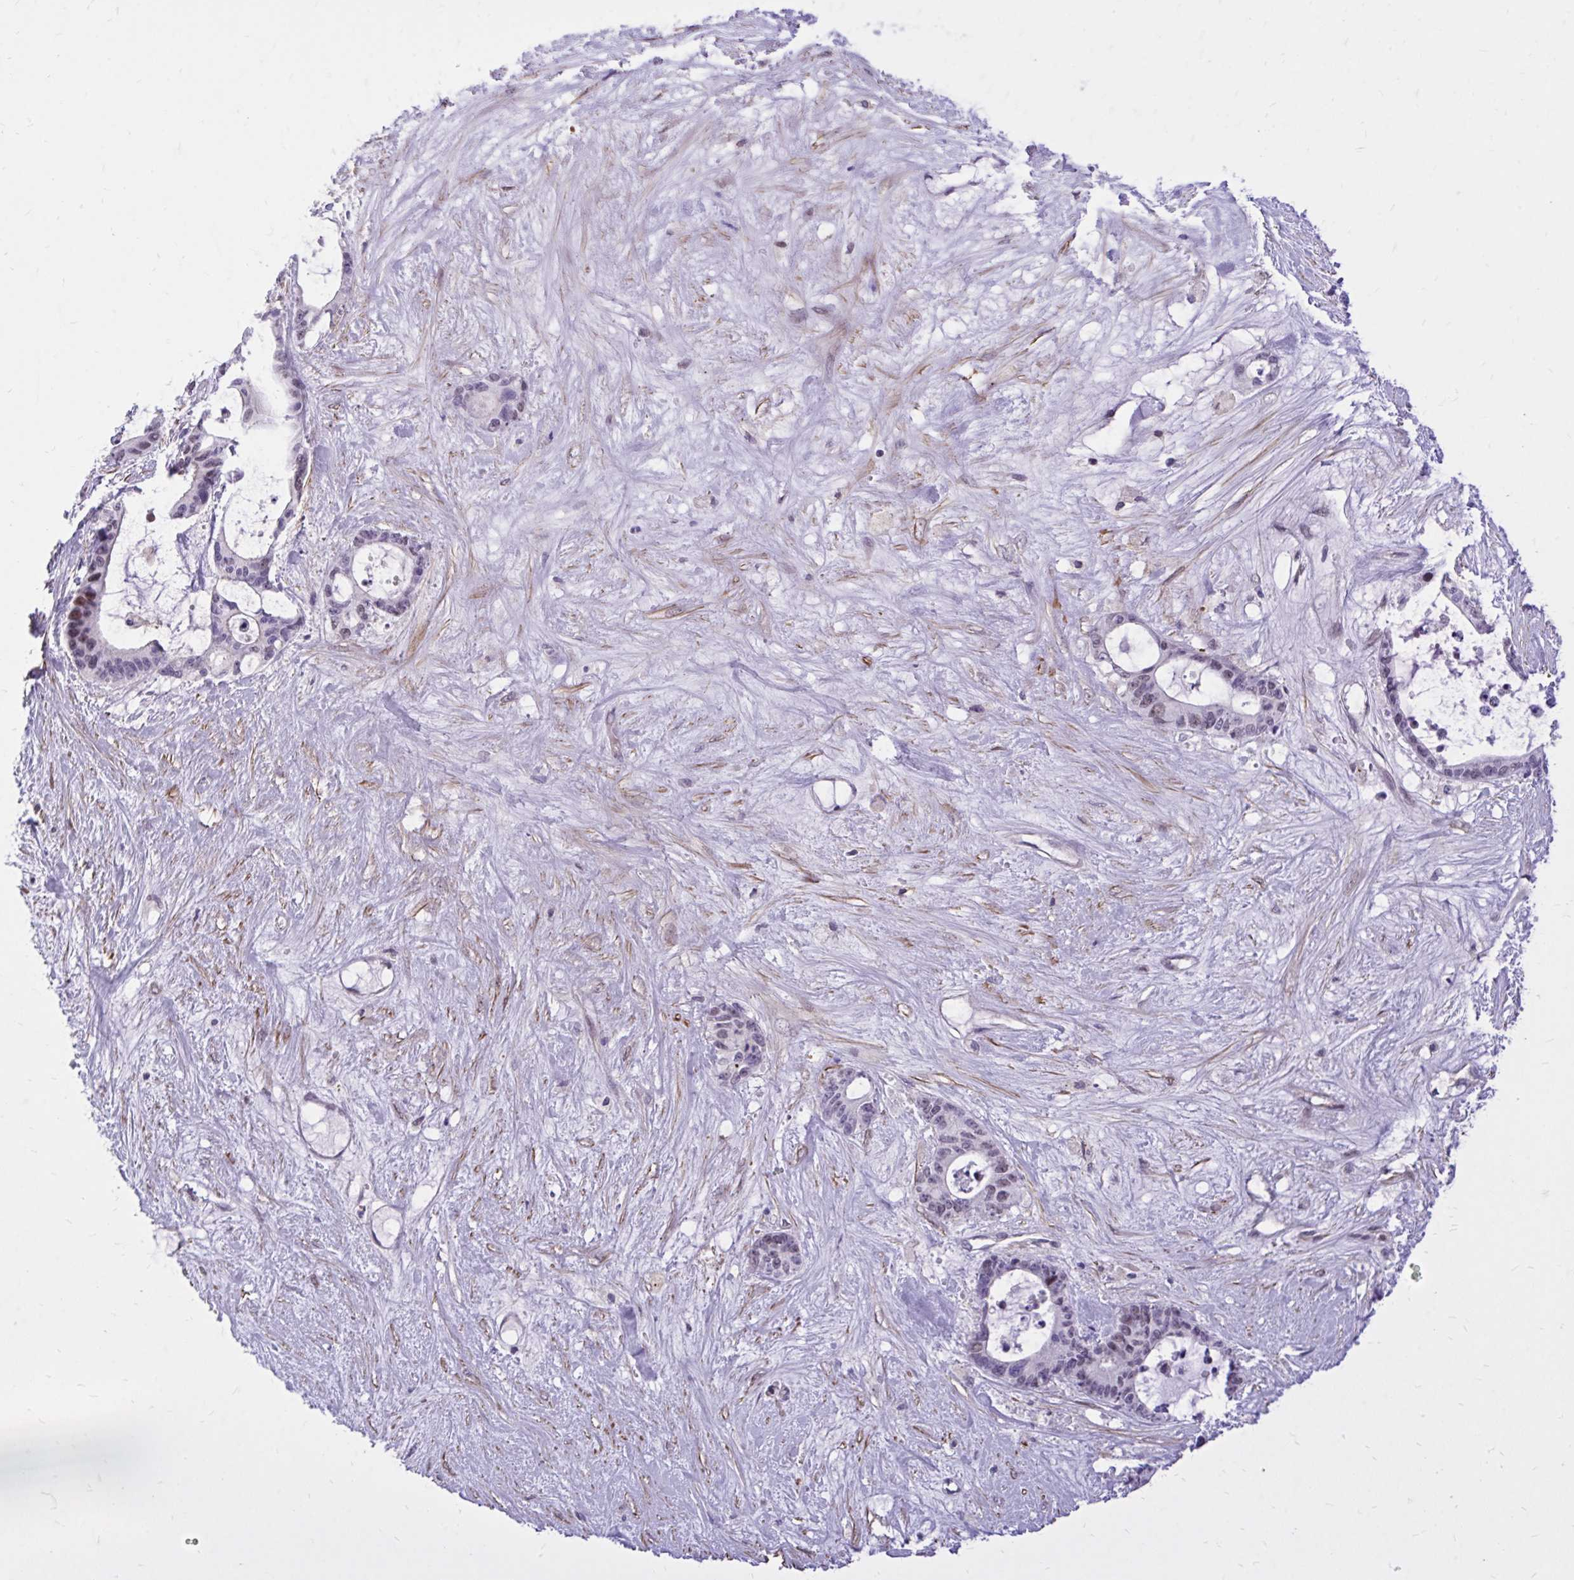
{"staining": {"intensity": "moderate", "quantity": "<25%", "location": "nuclear"}, "tissue": "liver cancer", "cell_type": "Tumor cells", "image_type": "cancer", "snomed": [{"axis": "morphology", "description": "Normal tissue, NOS"}, {"axis": "morphology", "description": "Cholangiocarcinoma"}, {"axis": "topography", "description": "Liver"}, {"axis": "topography", "description": "Peripheral nerve tissue"}], "caption": "Protein analysis of liver cholangiocarcinoma tissue demonstrates moderate nuclear positivity in approximately <25% of tumor cells.", "gene": "ZBTB25", "patient": {"sex": "female", "age": 73}}